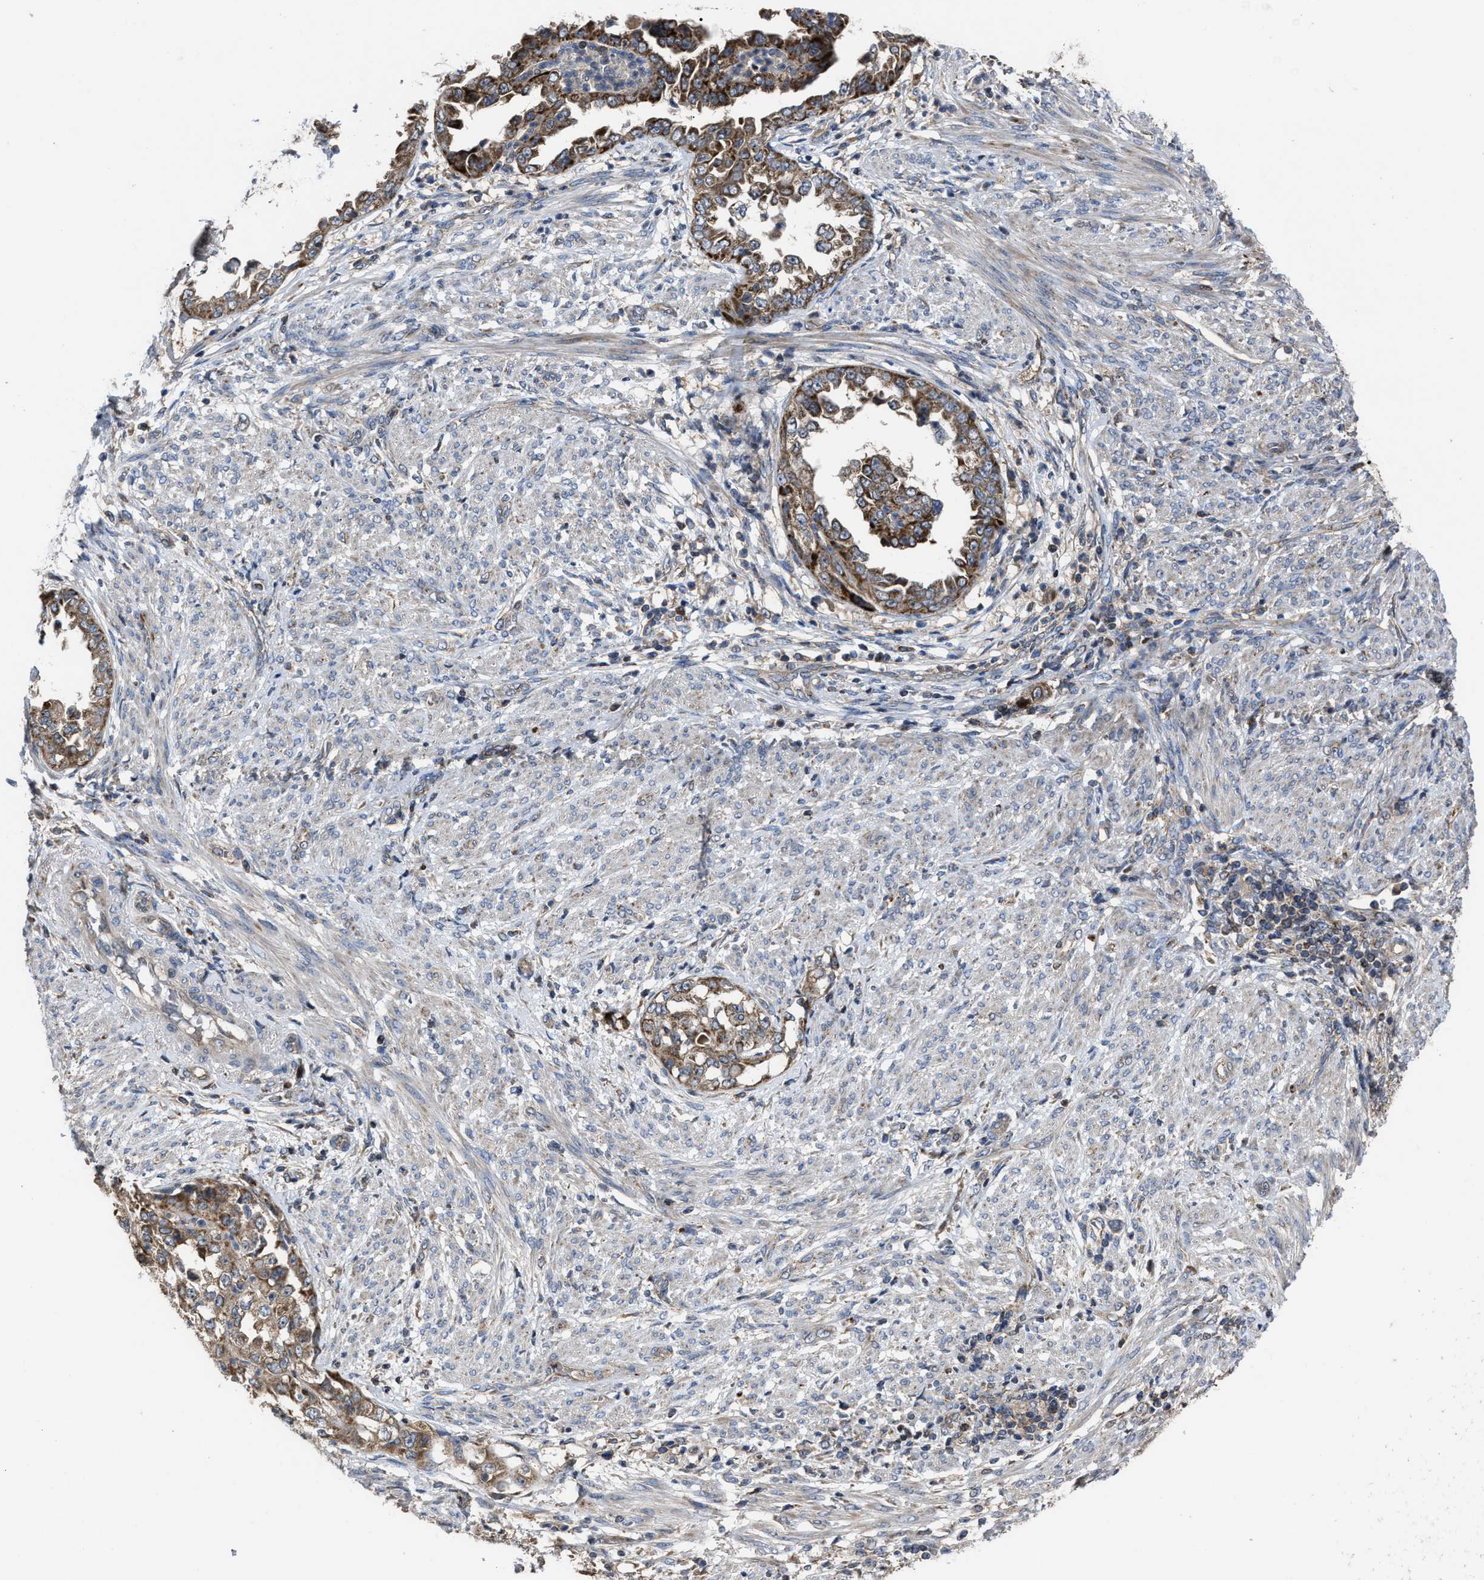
{"staining": {"intensity": "moderate", "quantity": ">75%", "location": "cytoplasmic/membranous"}, "tissue": "endometrial cancer", "cell_type": "Tumor cells", "image_type": "cancer", "snomed": [{"axis": "morphology", "description": "Adenocarcinoma, NOS"}, {"axis": "topography", "description": "Endometrium"}], "caption": "A photomicrograph showing moderate cytoplasmic/membranous staining in about >75% of tumor cells in endometrial cancer (adenocarcinoma), as visualized by brown immunohistochemical staining.", "gene": "PASK", "patient": {"sex": "female", "age": 85}}